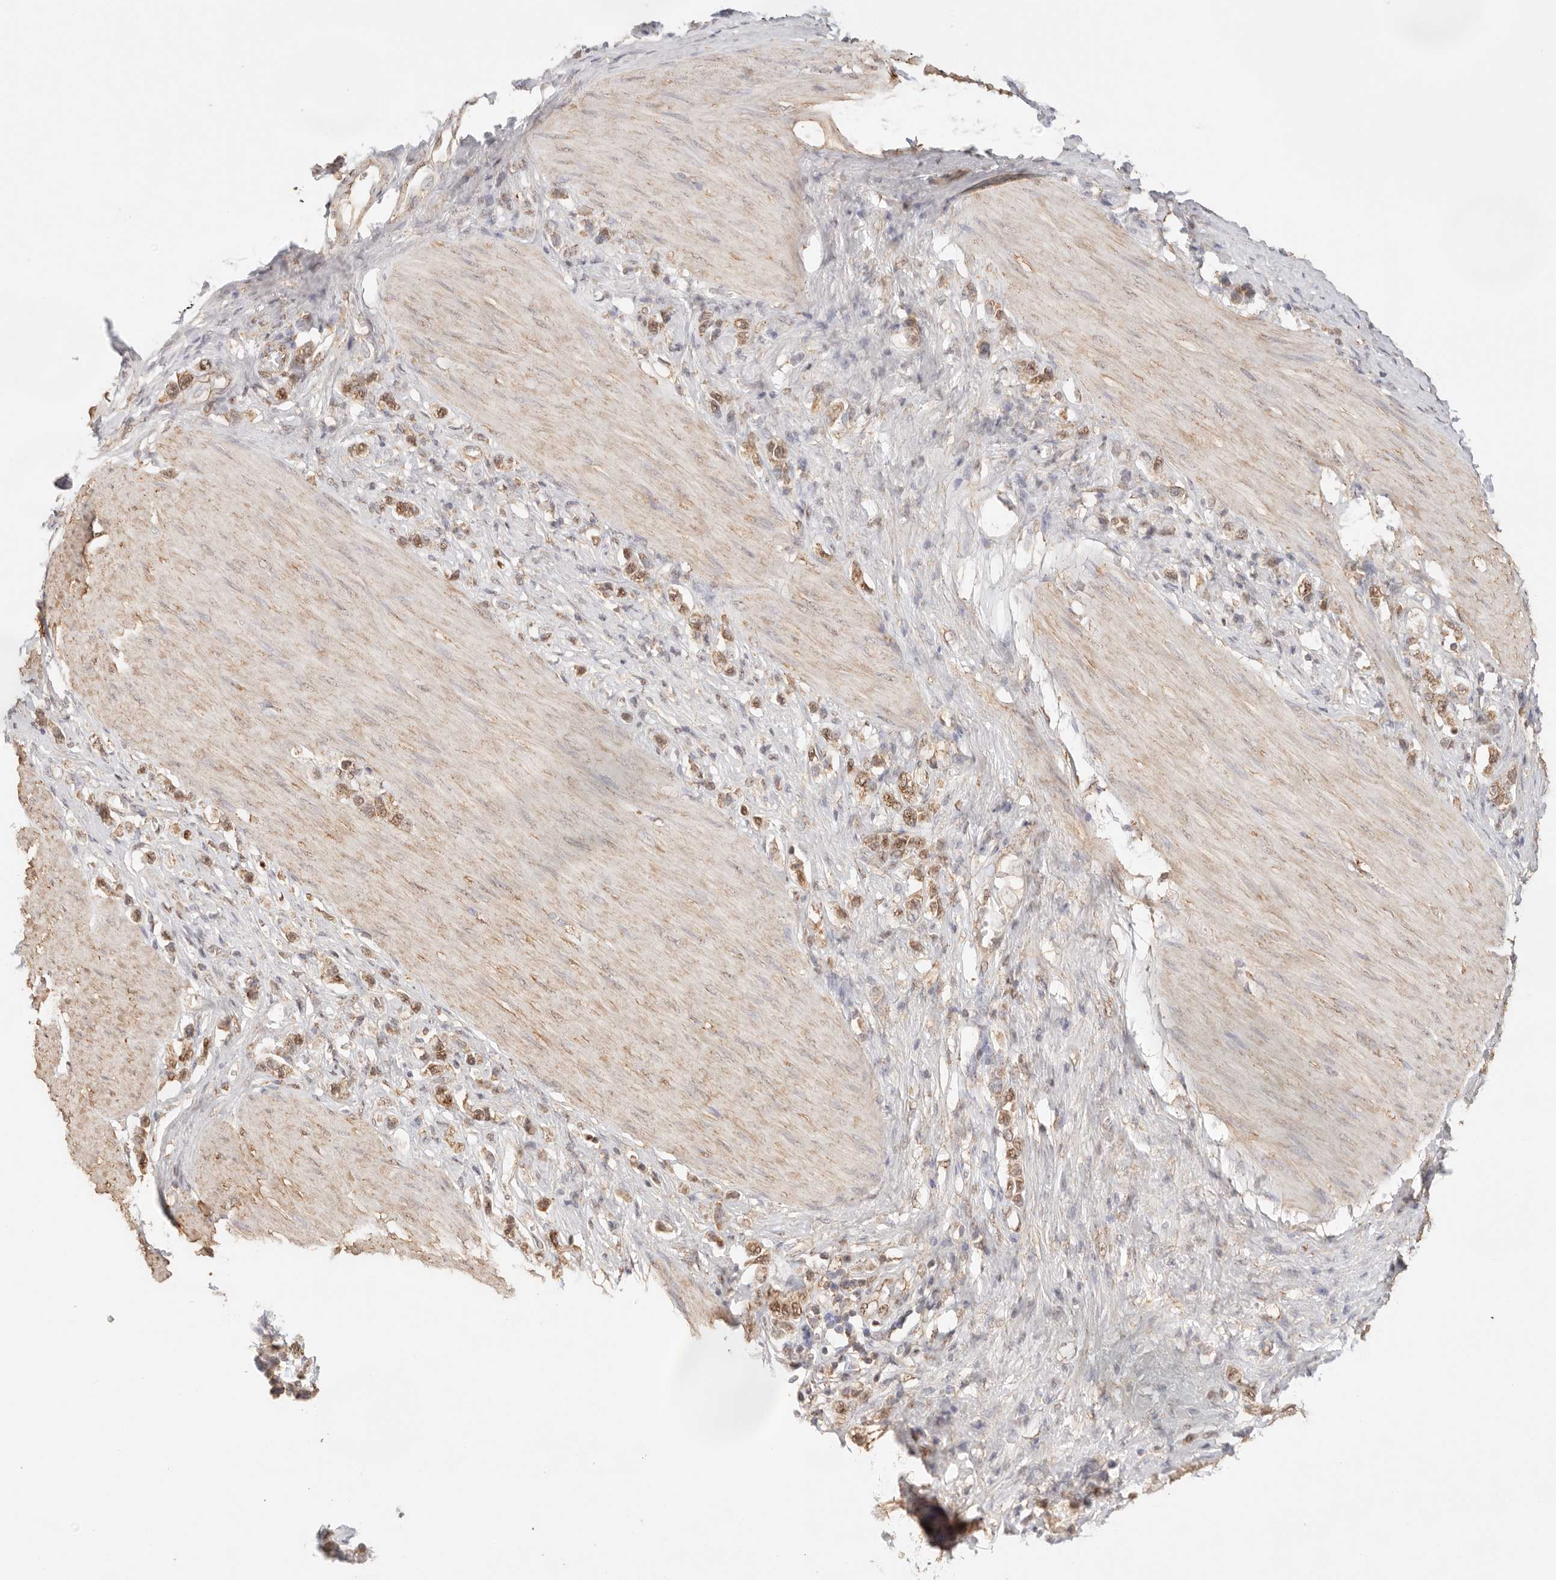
{"staining": {"intensity": "moderate", "quantity": ">75%", "location": "cytoplasmic/membranous,nuclear"}, "tissue": "stomach cancer", "cell_type": "Tumor cells", "image_type": "cancer", "snomed": [{"axis": "morphology", "description": "Adenocarcinoma, NOS"}, {"axis": "topography", "description": "Stomach"}], "caption": "Stomach cancer (adenocarcinoma) was stained to show a protein in brown. There is medium levels of moderate cytoplasmic/membranous and nuclear expression in about >75% of tumor cells.", "gene": "IL1R2", "patient": {"sex": "female", "age": 65}}